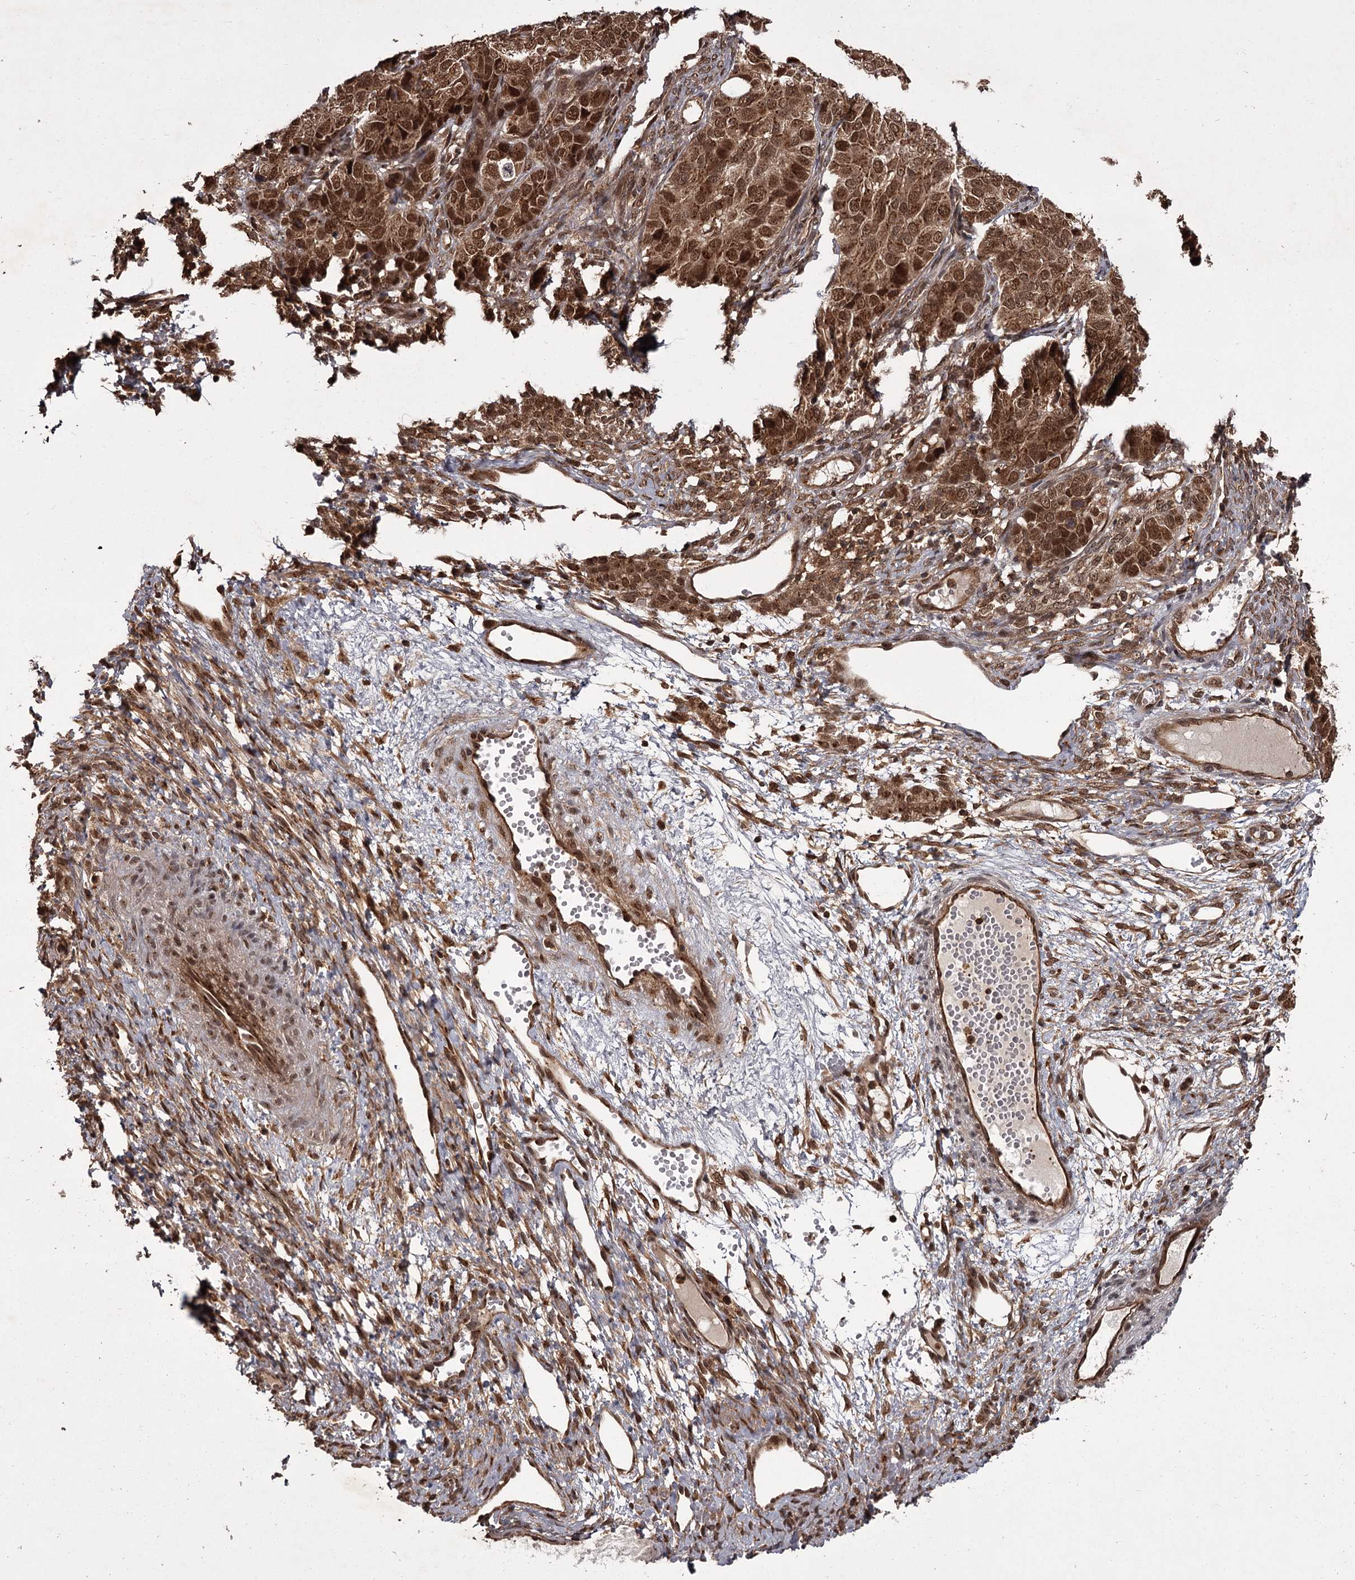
{"staining": {"intensity": "moderate", "quantity": ">75%", "location": "cytoplasmic/membranous,nuclear"}, "tissue": "ovarian cancer", "cell_type": "Tumor cells", "image_type": "cancer", "snomed": [{"axis": "morphology", "description": "Carcinoma, endometroid"}, {"axis": "topography", "description": "Ovary"}], "caption": "This histopathology image demonstrates IHC staining of endometroid carcinoma (ovarian), with medium moderate cytoplasmic/membranous and nuclear staining in approximately >75% of tumor cells.", "gene": "TBC1D23", "patient": {"sex": "female", "age": 51}}